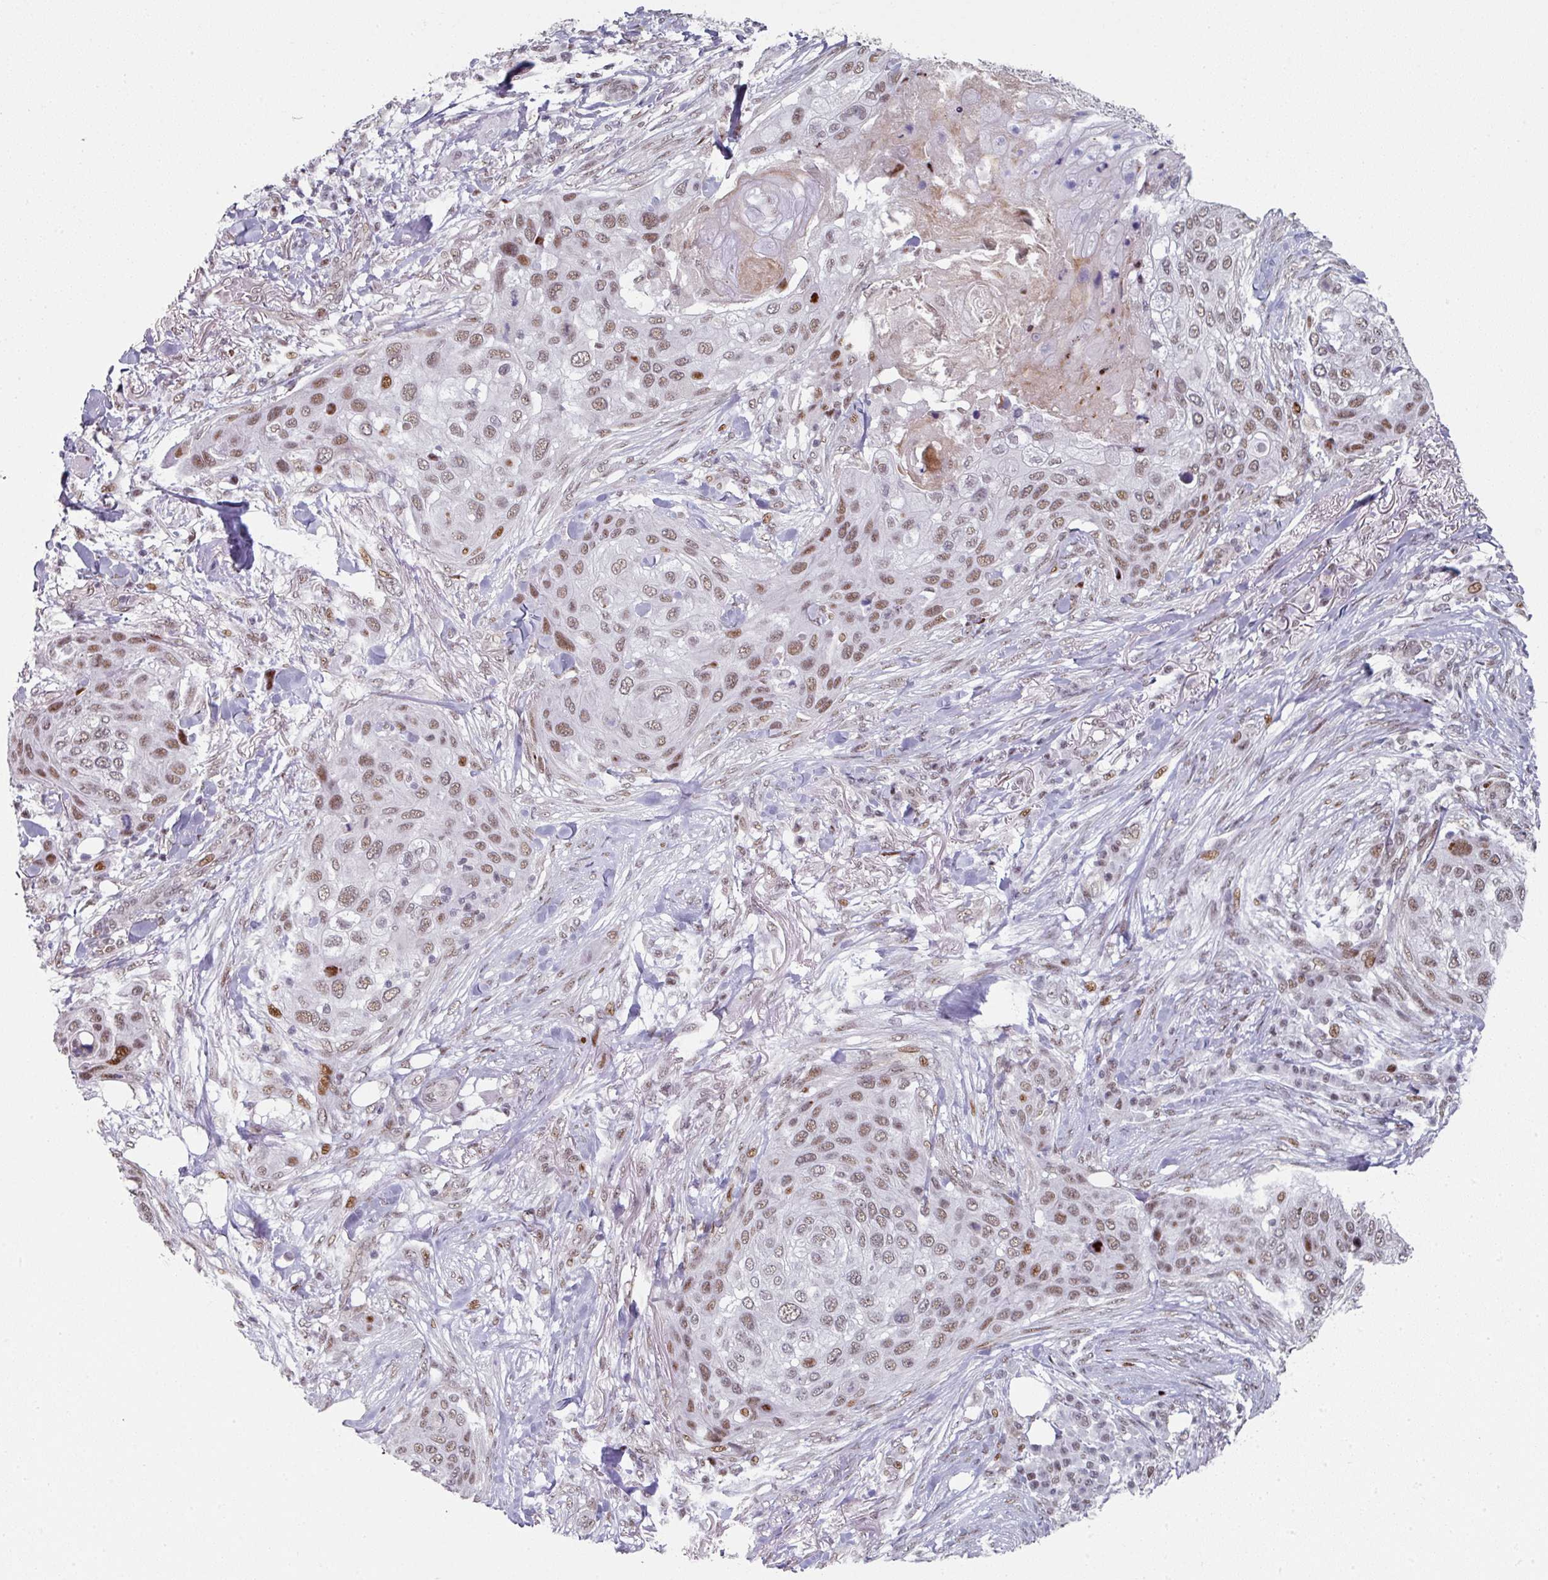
{"staining": {"intensity": "moderate", "quantity": ">75%", "location": "nuclear"}, "tissue": "skin cancer", "cell_type": "Tumor cells", "image_type": "cancer", "snomed": [{"axis": "morphology", "description": "Squamous cell carcinoma, NOS"}, {"axis": "topography", "description": "Skin"}], "caption": "IHC (DAB) staining of human skin cancer (squamous cell carcinoma) shows moderate nuclear protein staining in approximately >75% of tumor cells.", "gene": "SF3B5", "patient": {"sex": "female", "age": 87}}